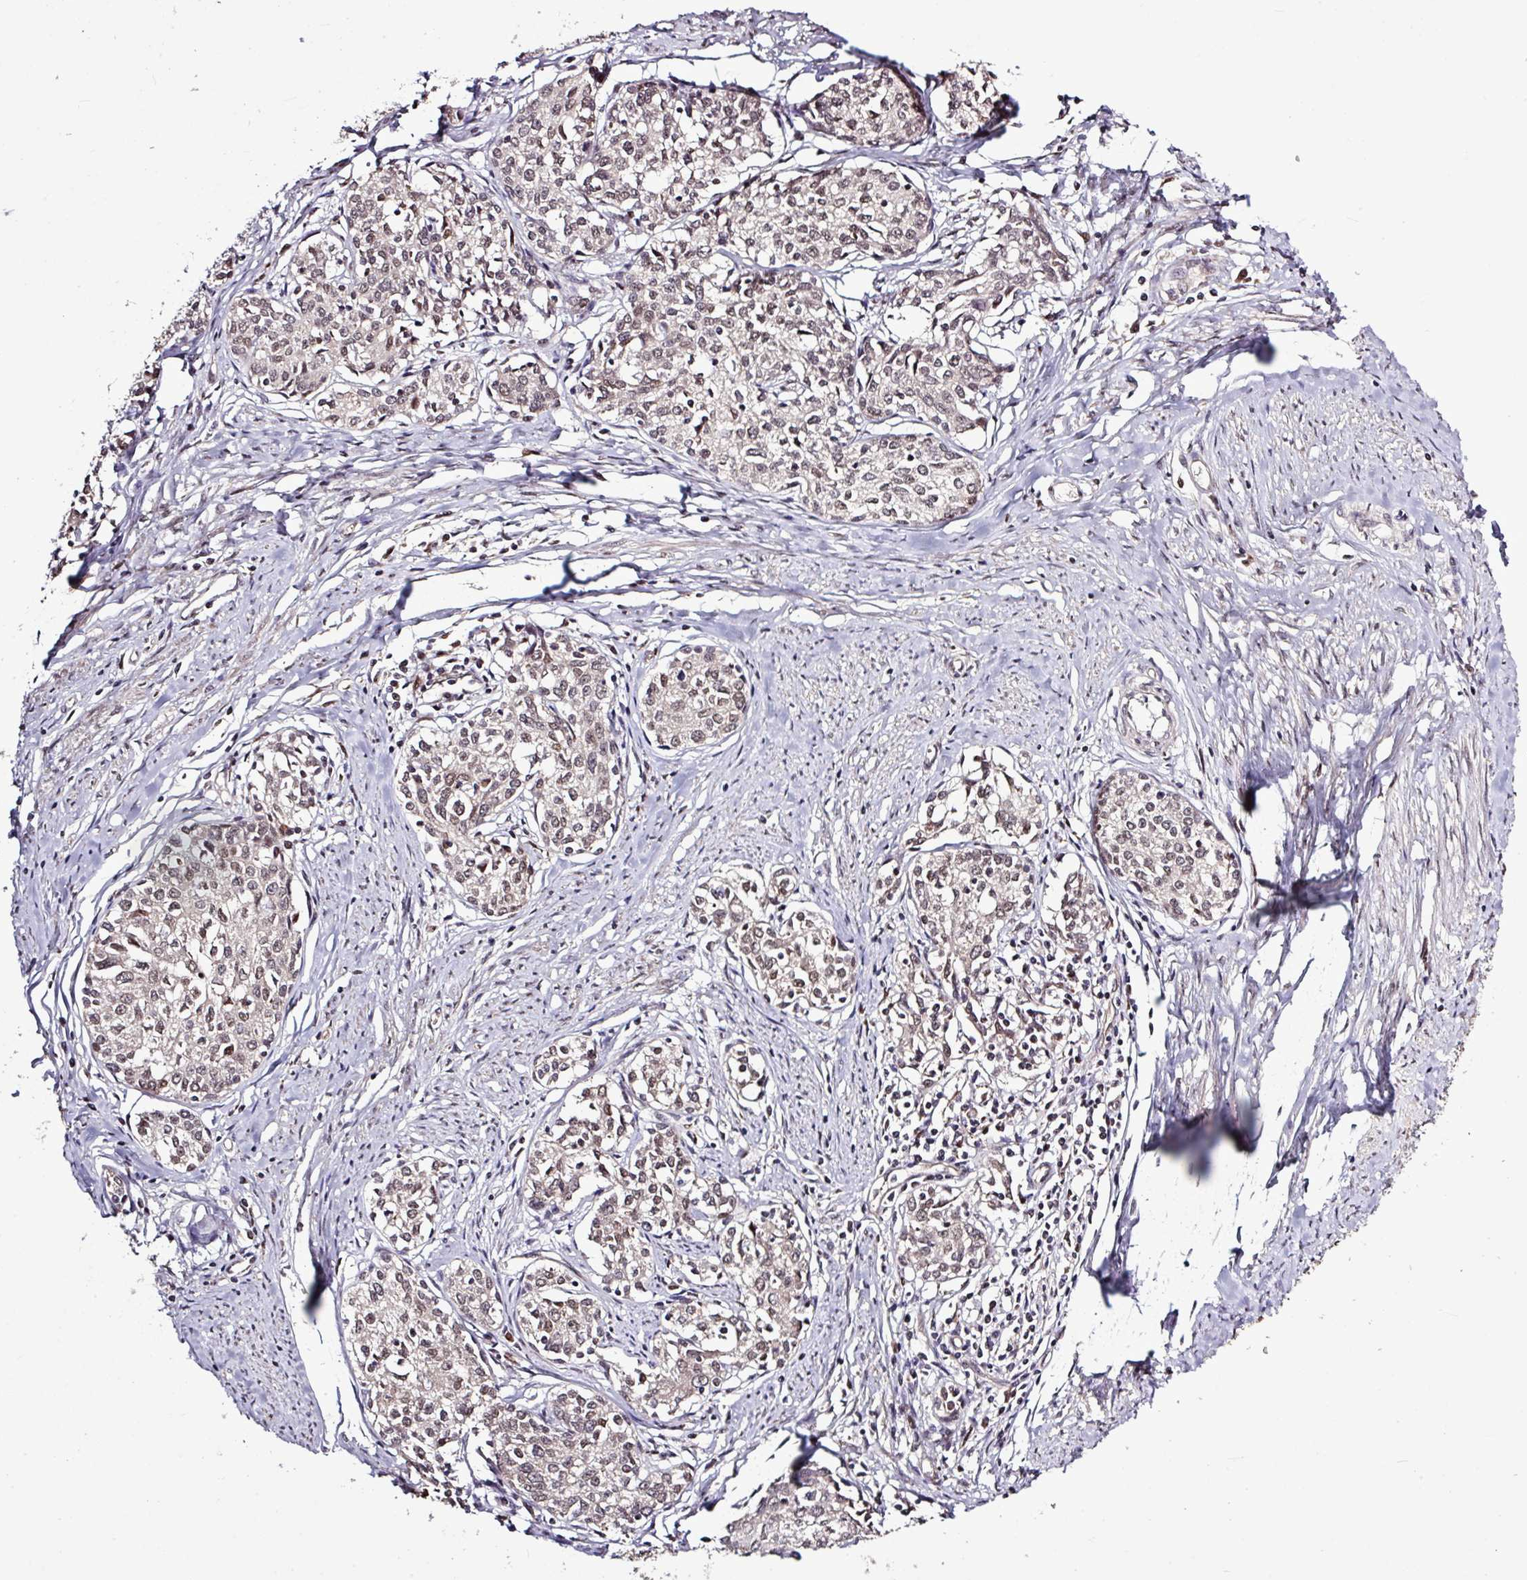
{"staining": {"intensity": "weak", "quantity": ">75%", "location": "nuclear"}, "tissue": "cervical cancer", "cell_type": "Tumor cells", "image_type": "cancer", "snomed": [{"axis": "morphology", "description": "Squamous cell carcinoma, NOS"}, {"axis": "morphology", "description": "Adenocarcinoma, NOS"}, {"axis": "topography", "description": "Cervix"}], "caption": "Cervical cancer (adenocarcinoma) stained for a protein (brown) displays weak nuclear positive positivity in approximately >75% of tumor cells.", "gene": "SKIC2", "patient": {"sex": "female", "age": 52}}